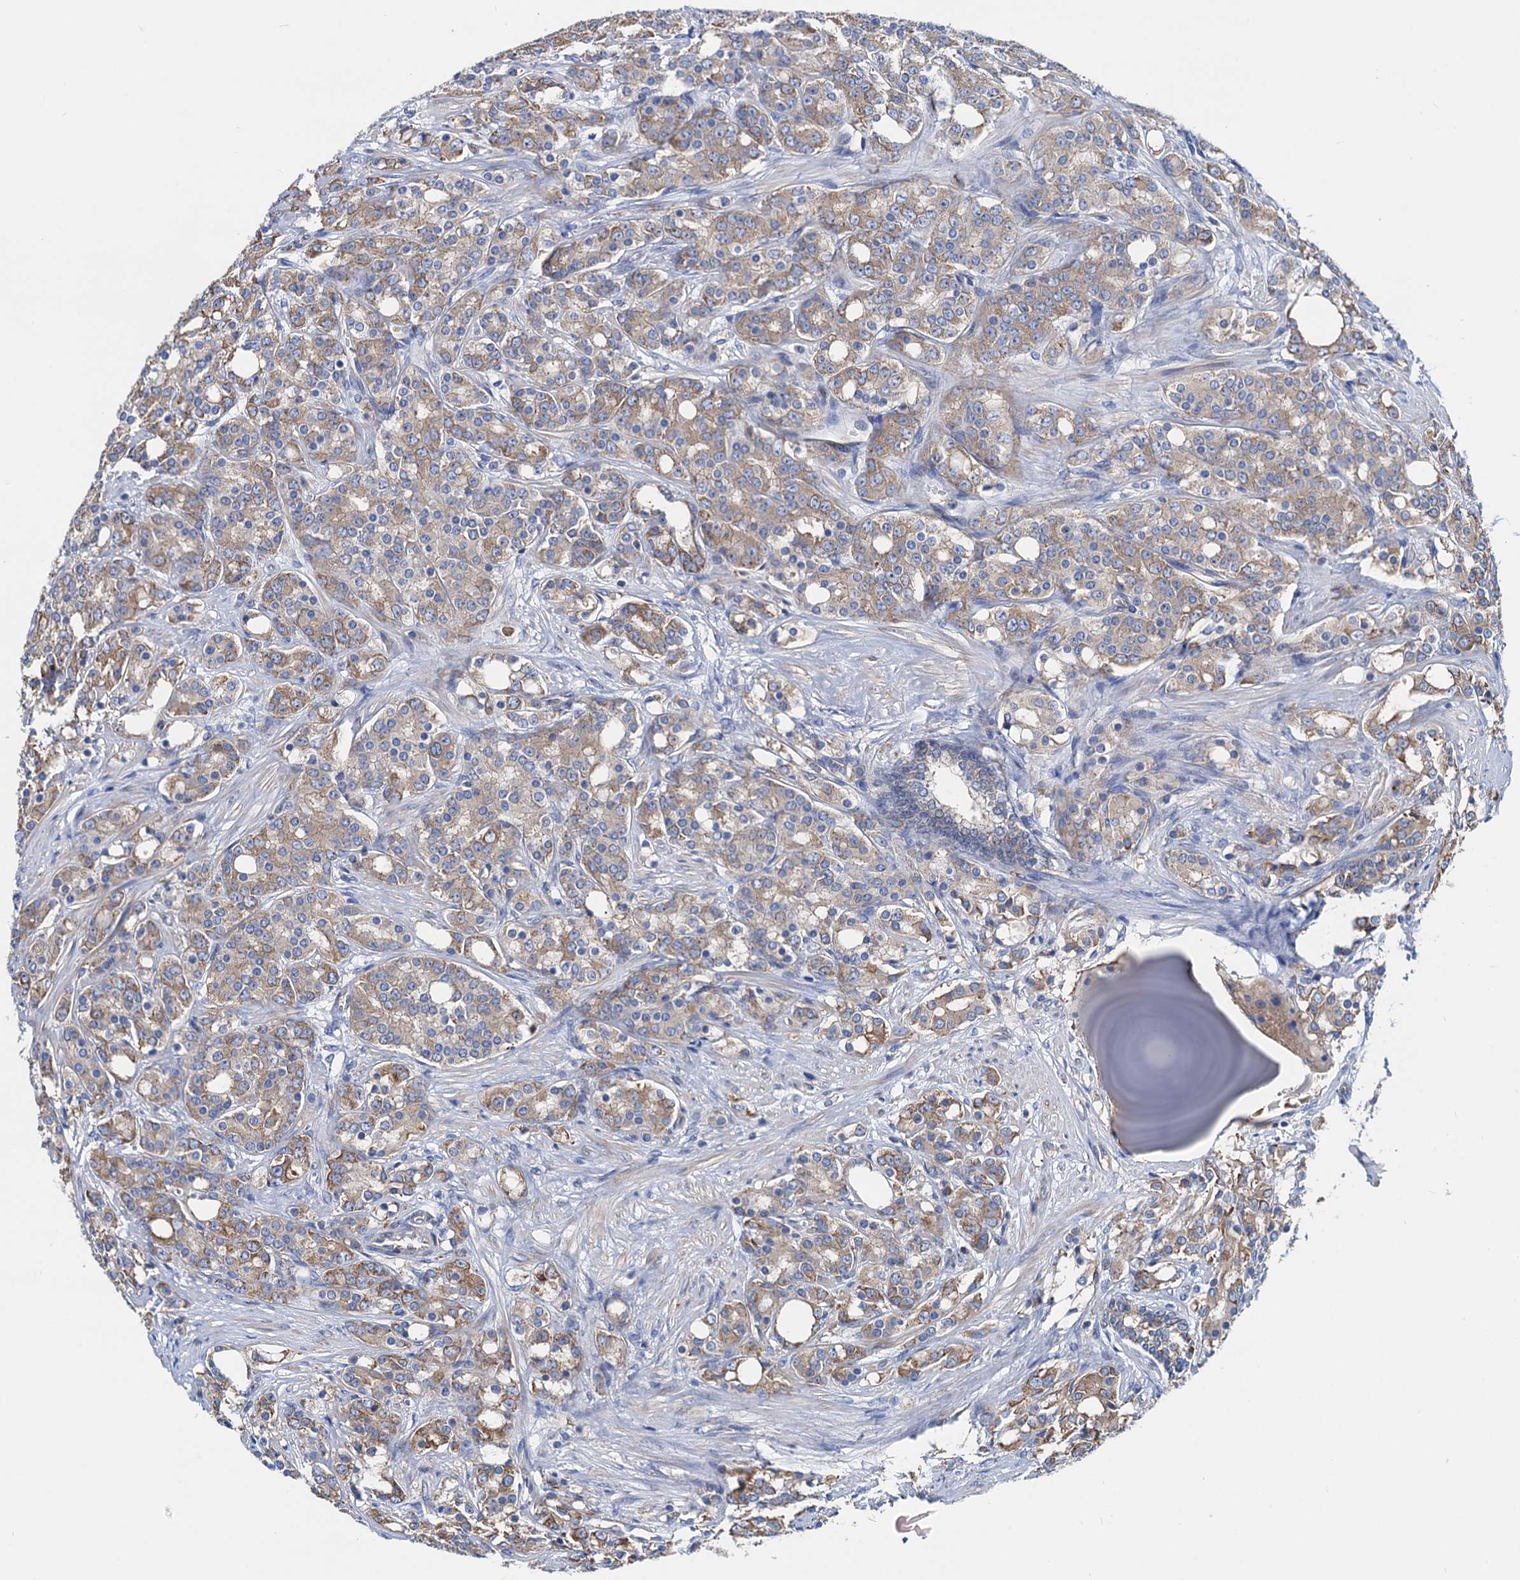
{"staining": {"intensity": "moderate", "quantity": ">75%", "location": "cytoplasmic/membranous"}, "tissue": "prostate cancer", "cell_type": "Tumor cells", "image_type": "cancer", "snomed": [{"axis": "morphology", "description": "Adenocarcinoma, High grade"}, {"axis": "topography", "description": "Prostate"}], "caption": "Moderate cytoplasmic/membranous expression is seen in about >75% of tumor cells in prostate cancer (adenocarcinoma (high-grade)). (Stains: DAB in brown, nuclei in blue, Microscopy: brightfield microscopy at high magnification).", "gene": "SLC12A7", "patient": {"sex": "male", "age": 62}}